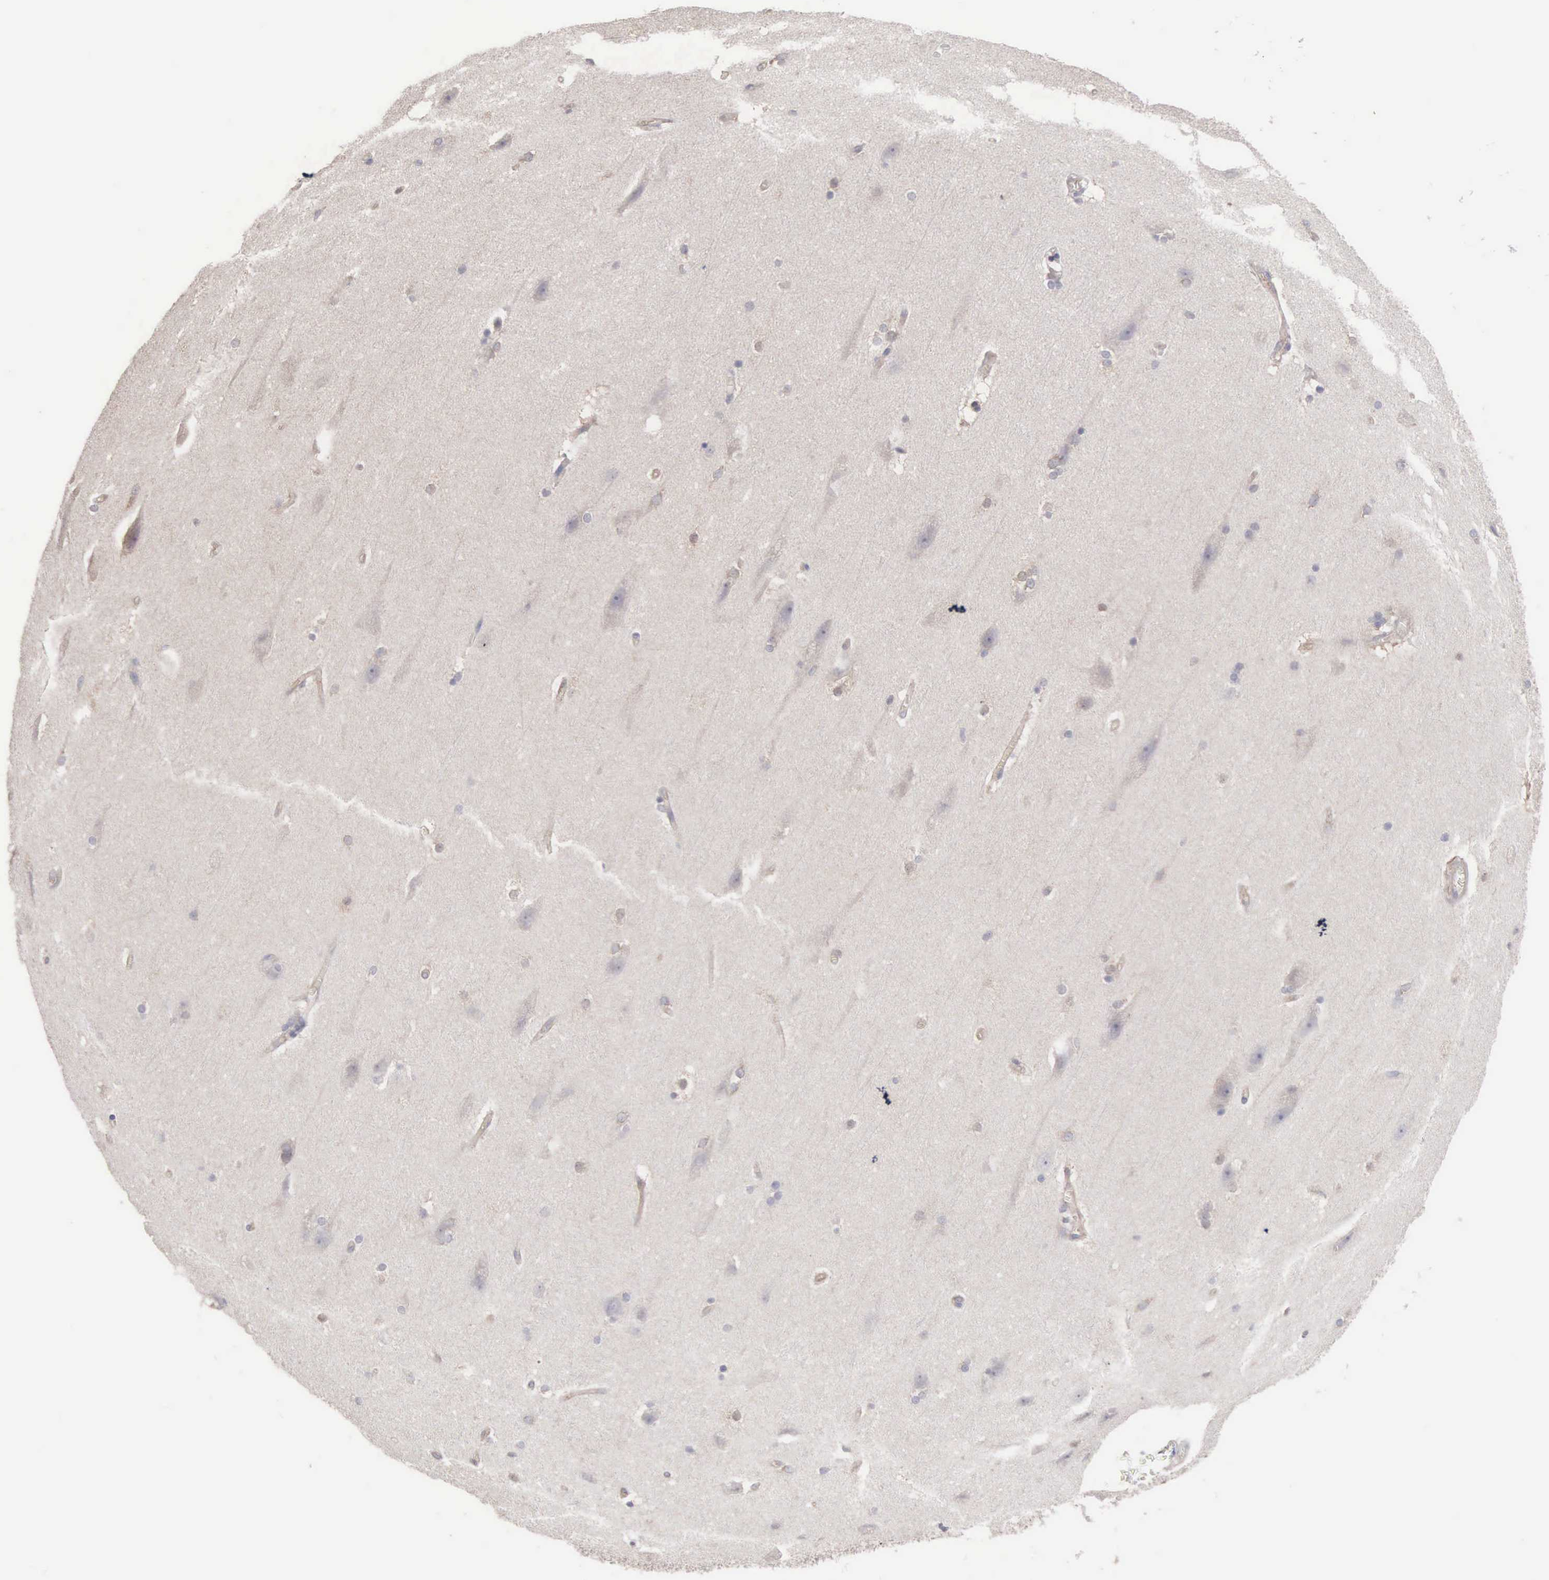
{"staining": {"intensity": "weak", "quantity": ">75%", "location": "cytoplasmic/membranous"}, "tissue": "cerebral cortex", "cell_type": "Endothelial cells", "image_type": "normal", "snomed": [{"axis": "morphology", "description": "Normal tissue, NOS"}, {"axis": "topography", "description": "Cerebral cortex"}, {"axis": "topography", "description": "Hippocampus"}], "caption": "A high-resolution image shows IHC staining of unremarkable cerebral cortex, which exhibits weak cytoplasmic/membranous expression in approximately >75% of endothelial cells.", "gene": "MTHFD1", "patient": {"sex": "female", "age": 19}}